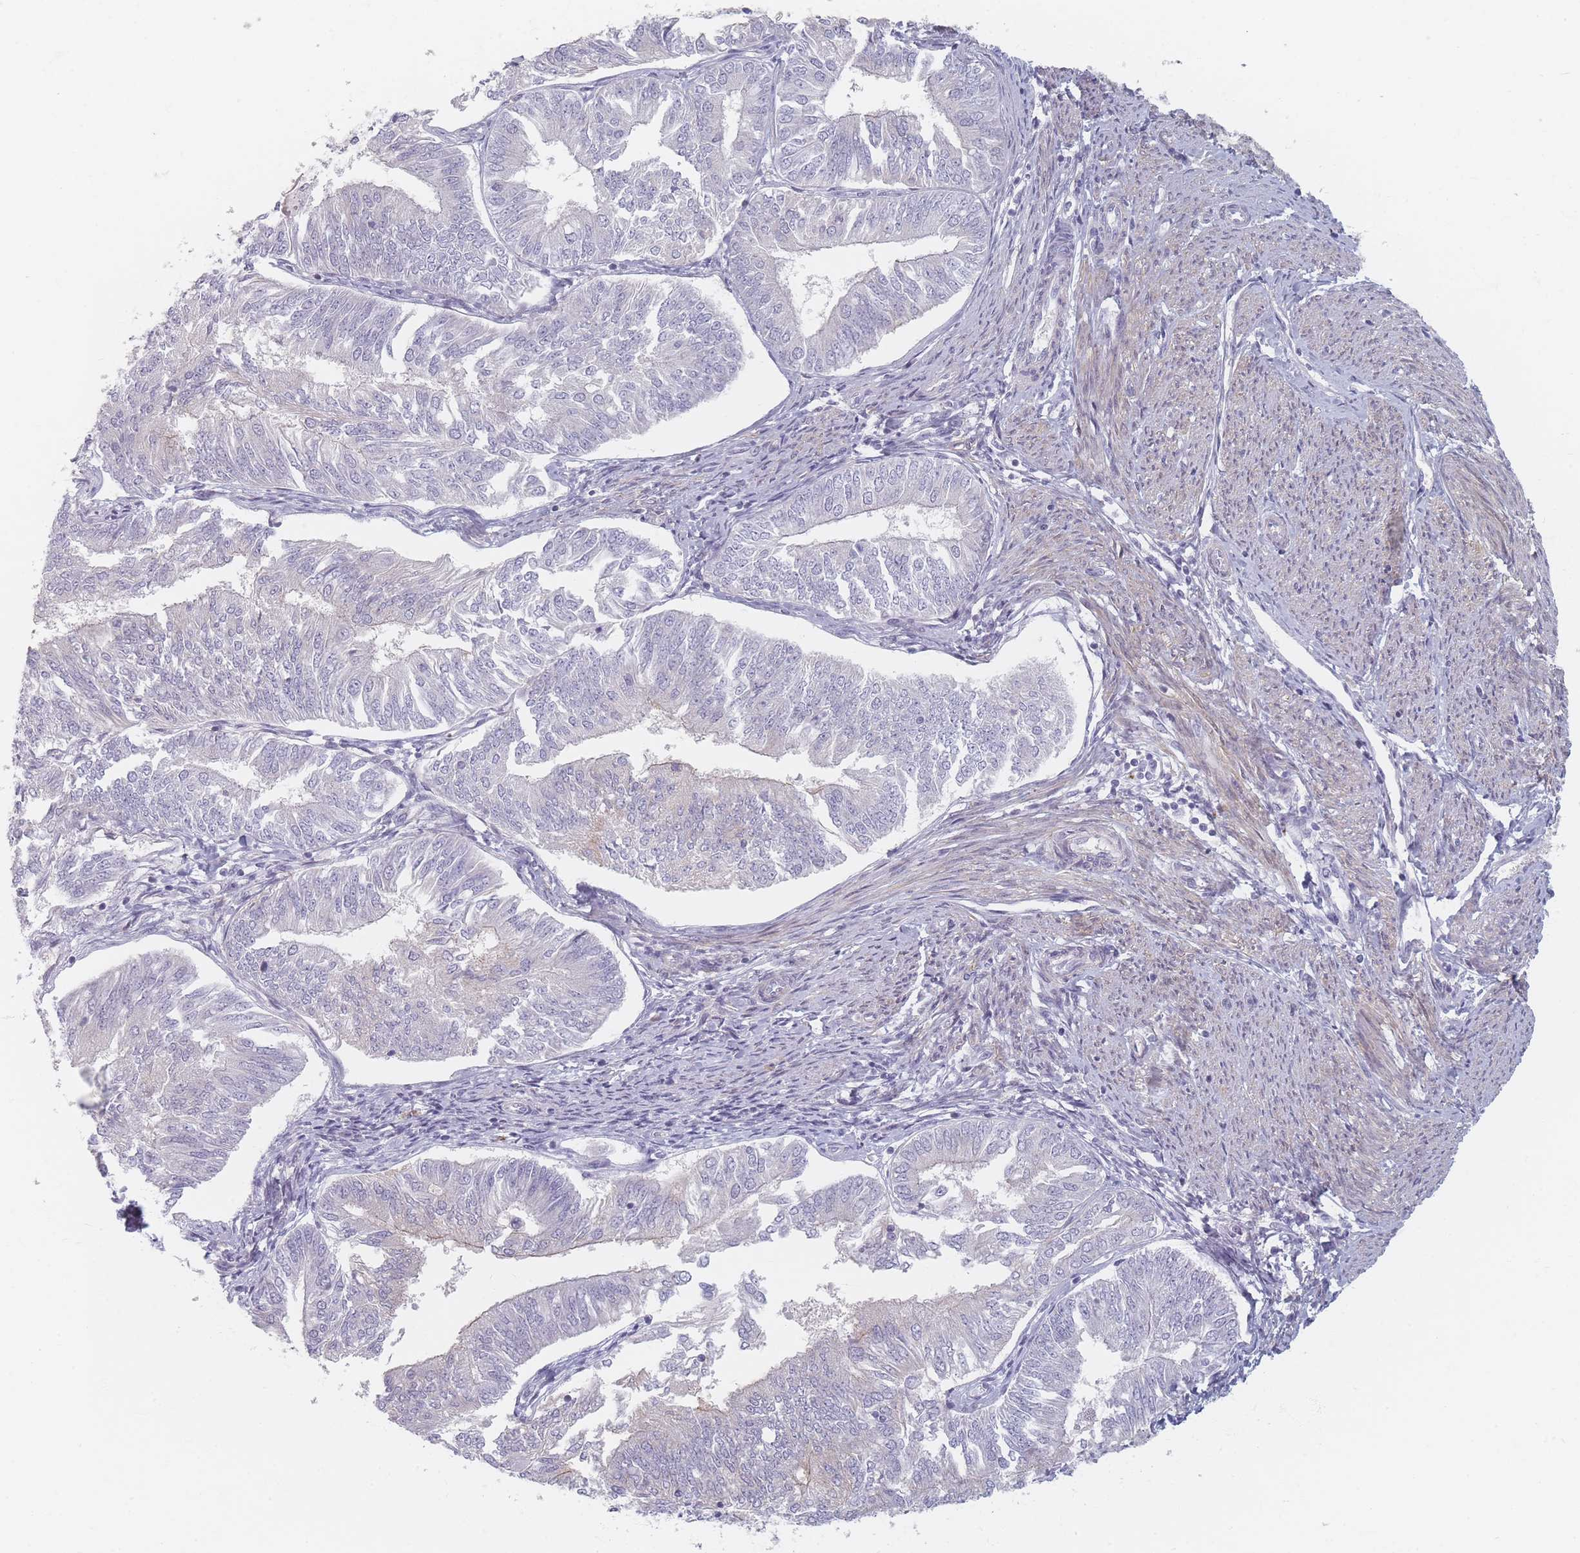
{"staining": {"intensity": "negative", "quantity": "none", "location": "none"}, "tissue": "endometrial cancer", "cell_type": "Tumor cells", "image_type": "cancer", "snomed": [{"axis": "morphology", "description": "Adenocarcinoma, NOS"}, {"axis": "topography", "description": "Endometrium"}], "caption": "This is an immunohistochemistry (IHC) image of endometrial cancer. There is no positivity in tumor cells.", "gene": "TMOD1", "patient": {"sex": "female", "age": 58}}